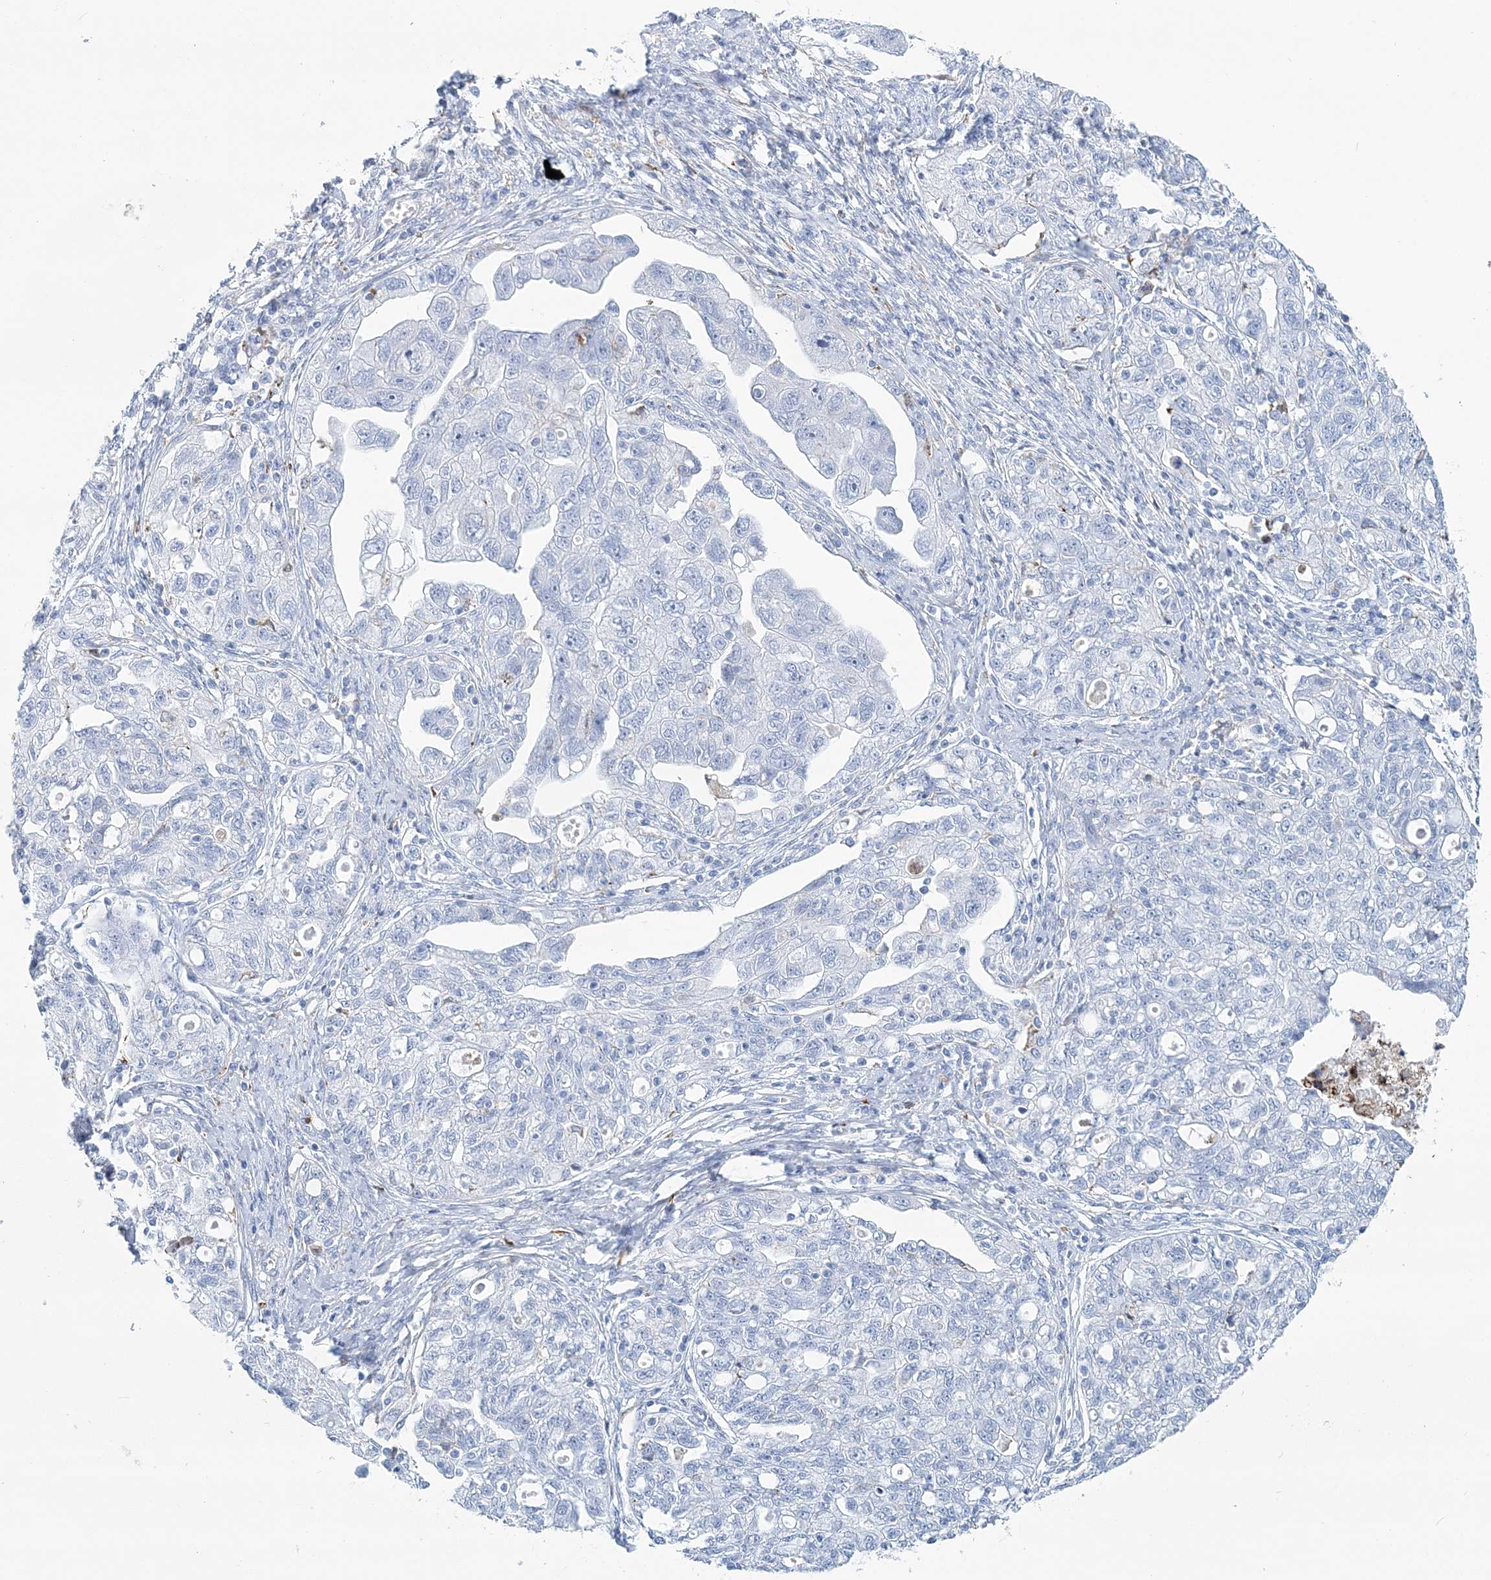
{"staining": {"intensity": "negative", "quantity": "none", "location": "none"}, "tissue": "ovarian cancer", "cell_type": "Tumor cells", "image_type": "cancer", "snomed": [{"axis": "morphology", "description": "Carcinoma, NOS"}, {"axis": "morphology", "description": "Cystadenocarcinoma, serous, NOS"}, {"axis": "topography", "description": "Ovary"}], "caption": "Tumor cells are negative for brown protein staining in ovarian cancer. (DAB immunohistochemistry with hematoxylin counter stain).", "gene": "NKX6-1", "patient": {"sex": "female", "age": 69}}